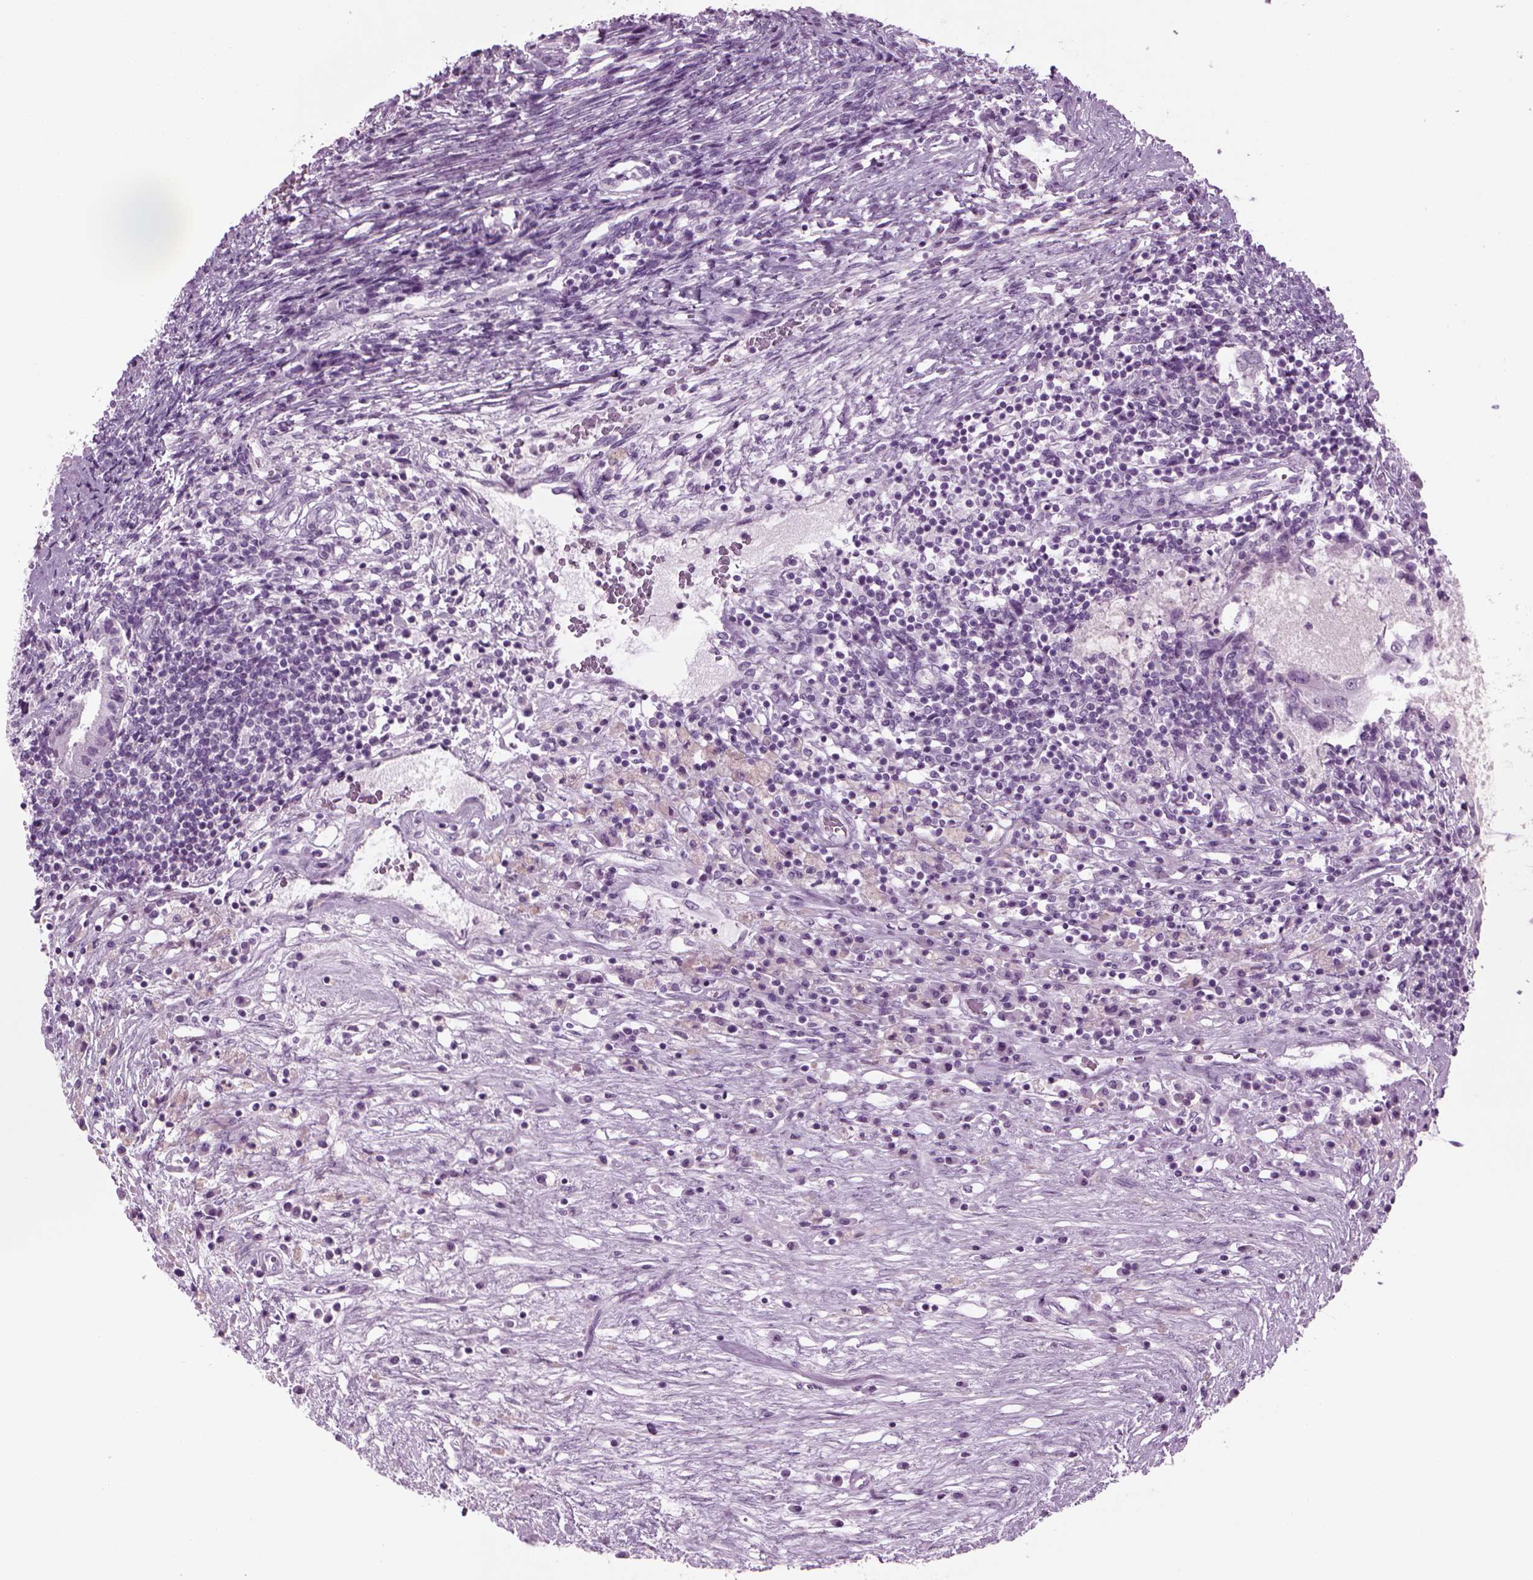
{"staining": {"intensity": "negative", "quantity": "none", "location": "none"}, "tissue": "testis cancer", "cell_type": "Tumor cells", "image_type": "cancer", "snomed": [{"axis": "morphology", "description": "Carcinoma, Embryonal, NOS"}, {"axis": "topography", "description": "Testis"}], "caption": "Immunohistochemistry (IHC) of human testis cancer (embryonal carcinoma) exhibits no staining in tumor cells.", "gene": "FAM24A", "patient": {"sex": "male", "age": 37}}